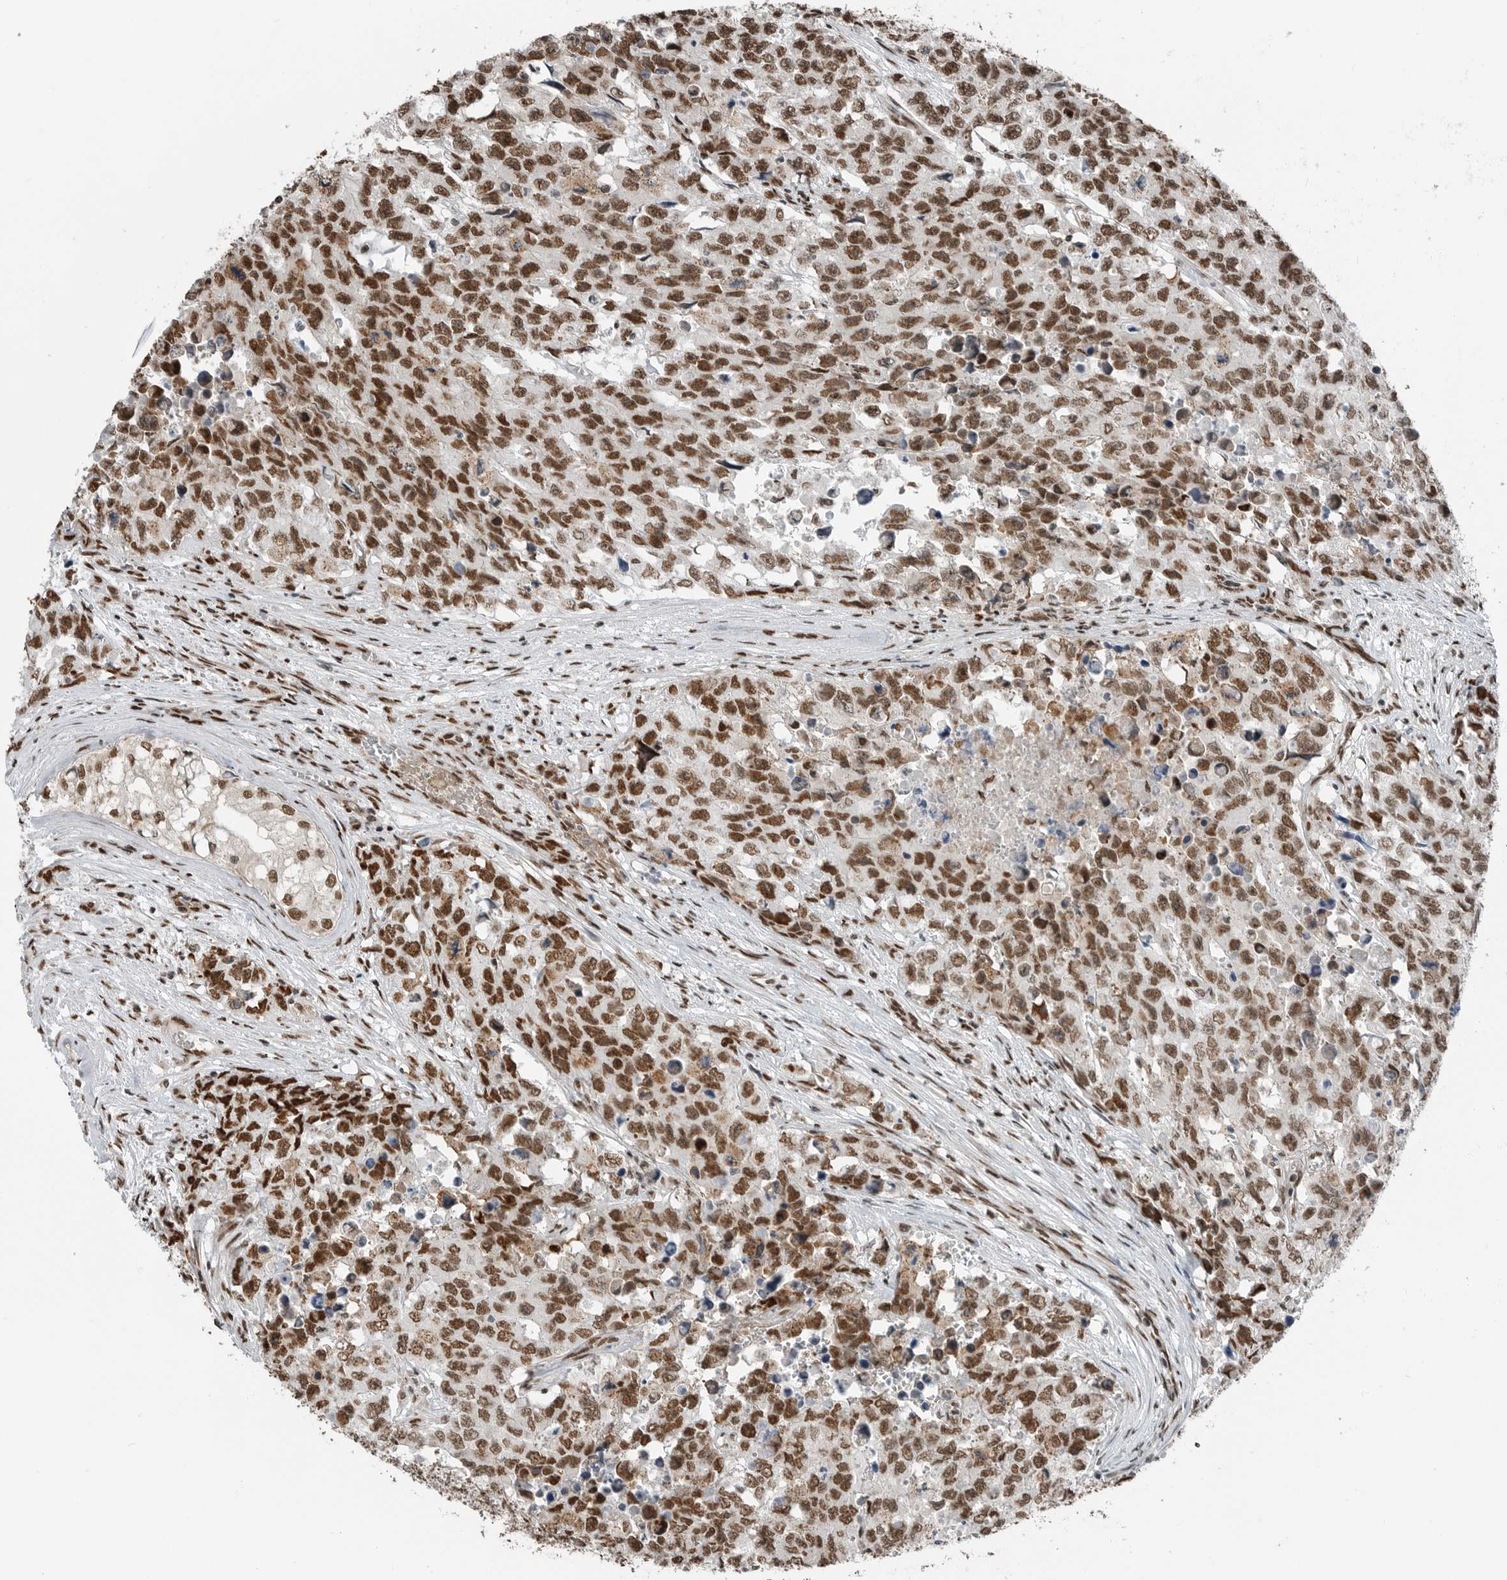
{"staining": {"intensity": "moderate", "quantity": ">75%", "location": "nuclear"}, "tissue": "testis cancer", "cell_type": "Tumor cells", "image_type": "cancer", "snomed": [{"axis": "morphology", "description": "Carcinoma, Embryonal, NOS"}, {"axis": "topography", "description": "Testis"}], "caption": "High-power microscopy captured an immunohistochemistry (IHC) image of testis cancer, revealing moderate nuclear positivity in approximately >75% of tumor cells.", "gene": "BLZF1", "patient": {"sex": "male", "age": 28}}